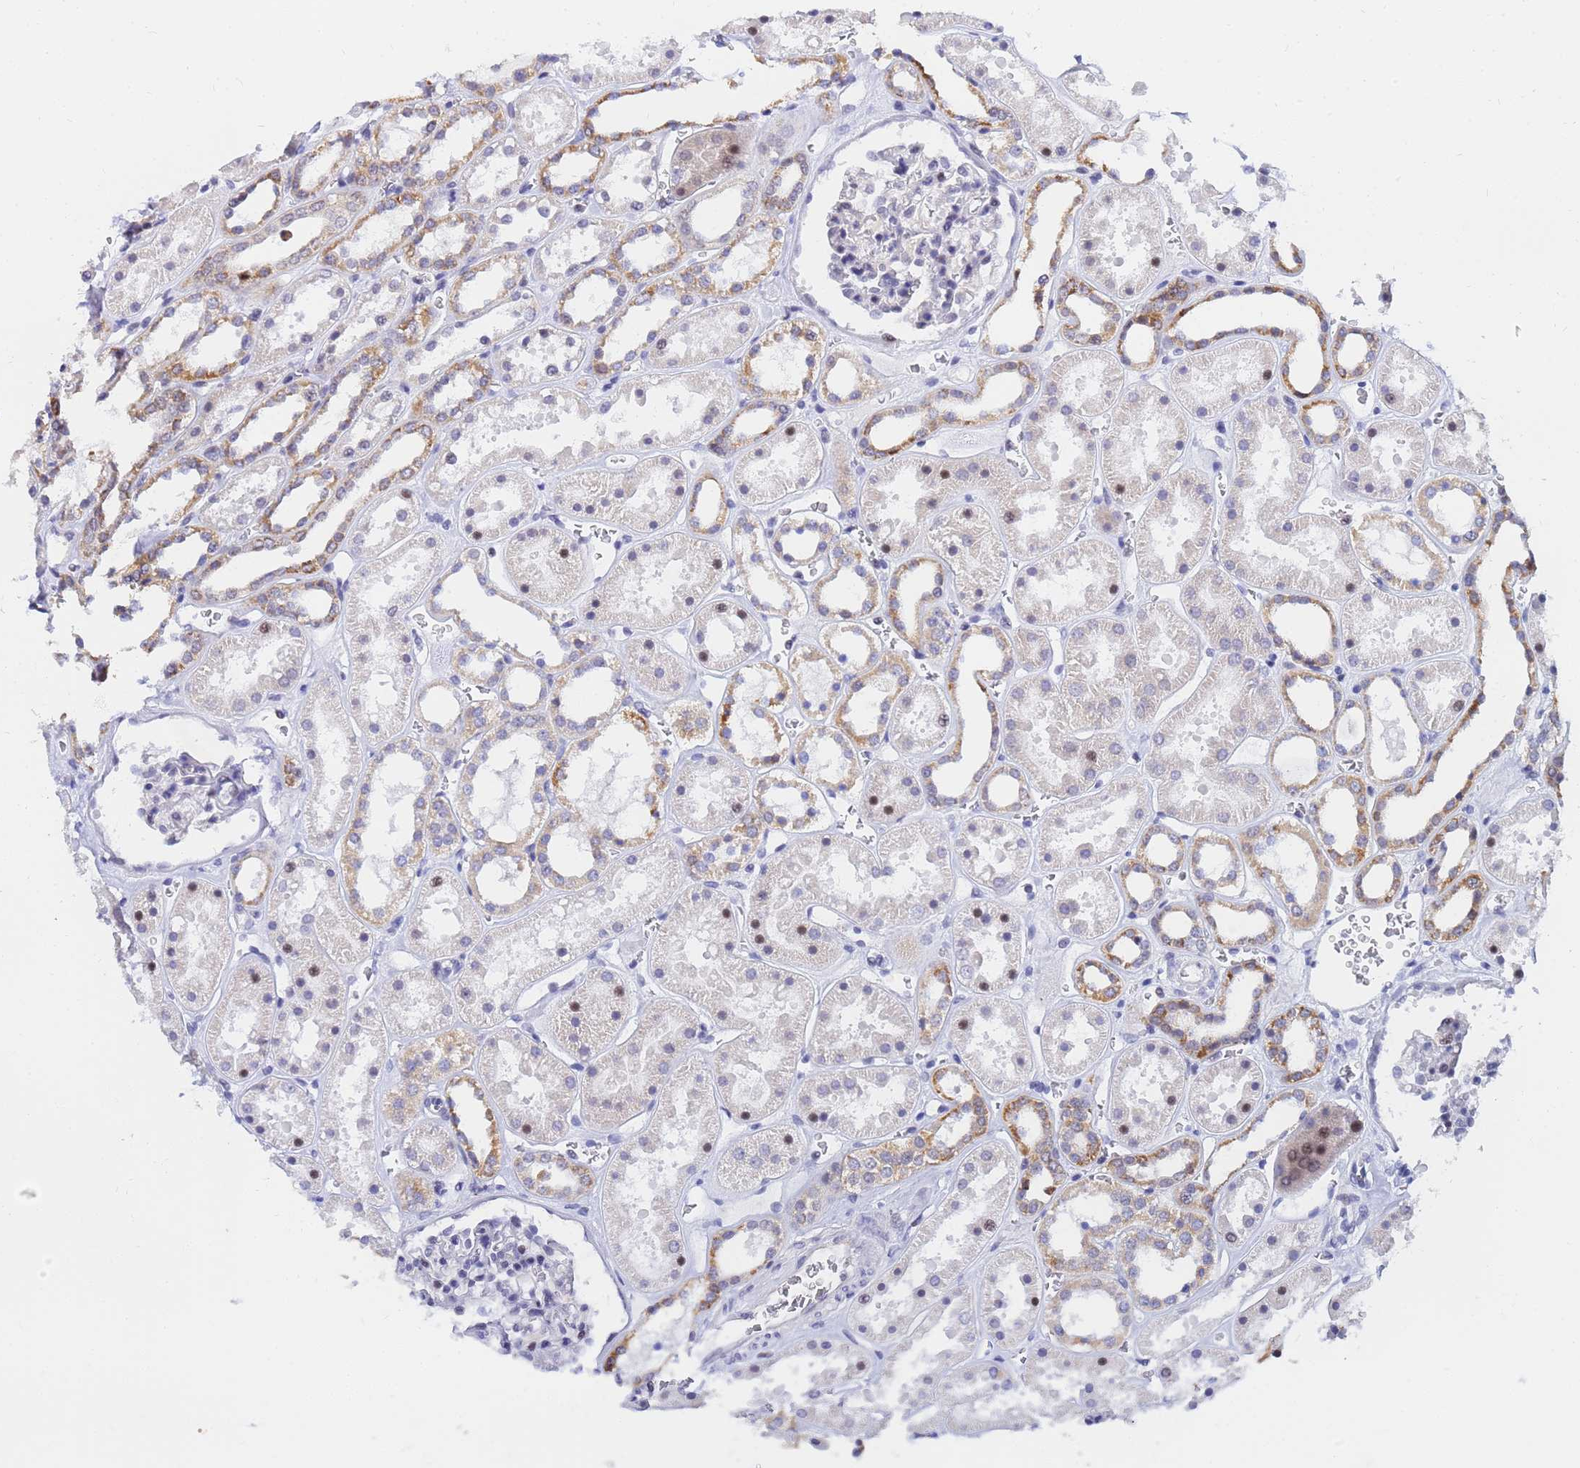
{"staining": {"intensity": "negative", "quantity": "none", "location": "none"}, "tissue": "kidney", "cell_type": "Cells in glomeruli", "image_type": "normal", "snomed": [{"axis": "morphology", "description": "Normal tissue, NOS"}, {"axis": "topography", "description": "Kidney"}], "caption": "IHC image of normal human kidney stained for a protein (brown), which exhibits no expression in cells in glomeruli. (IHC, brightfield microscopy, high magnification).", "gene": "CKMT1A", "patient": {"sex": "female", "age": 41}}